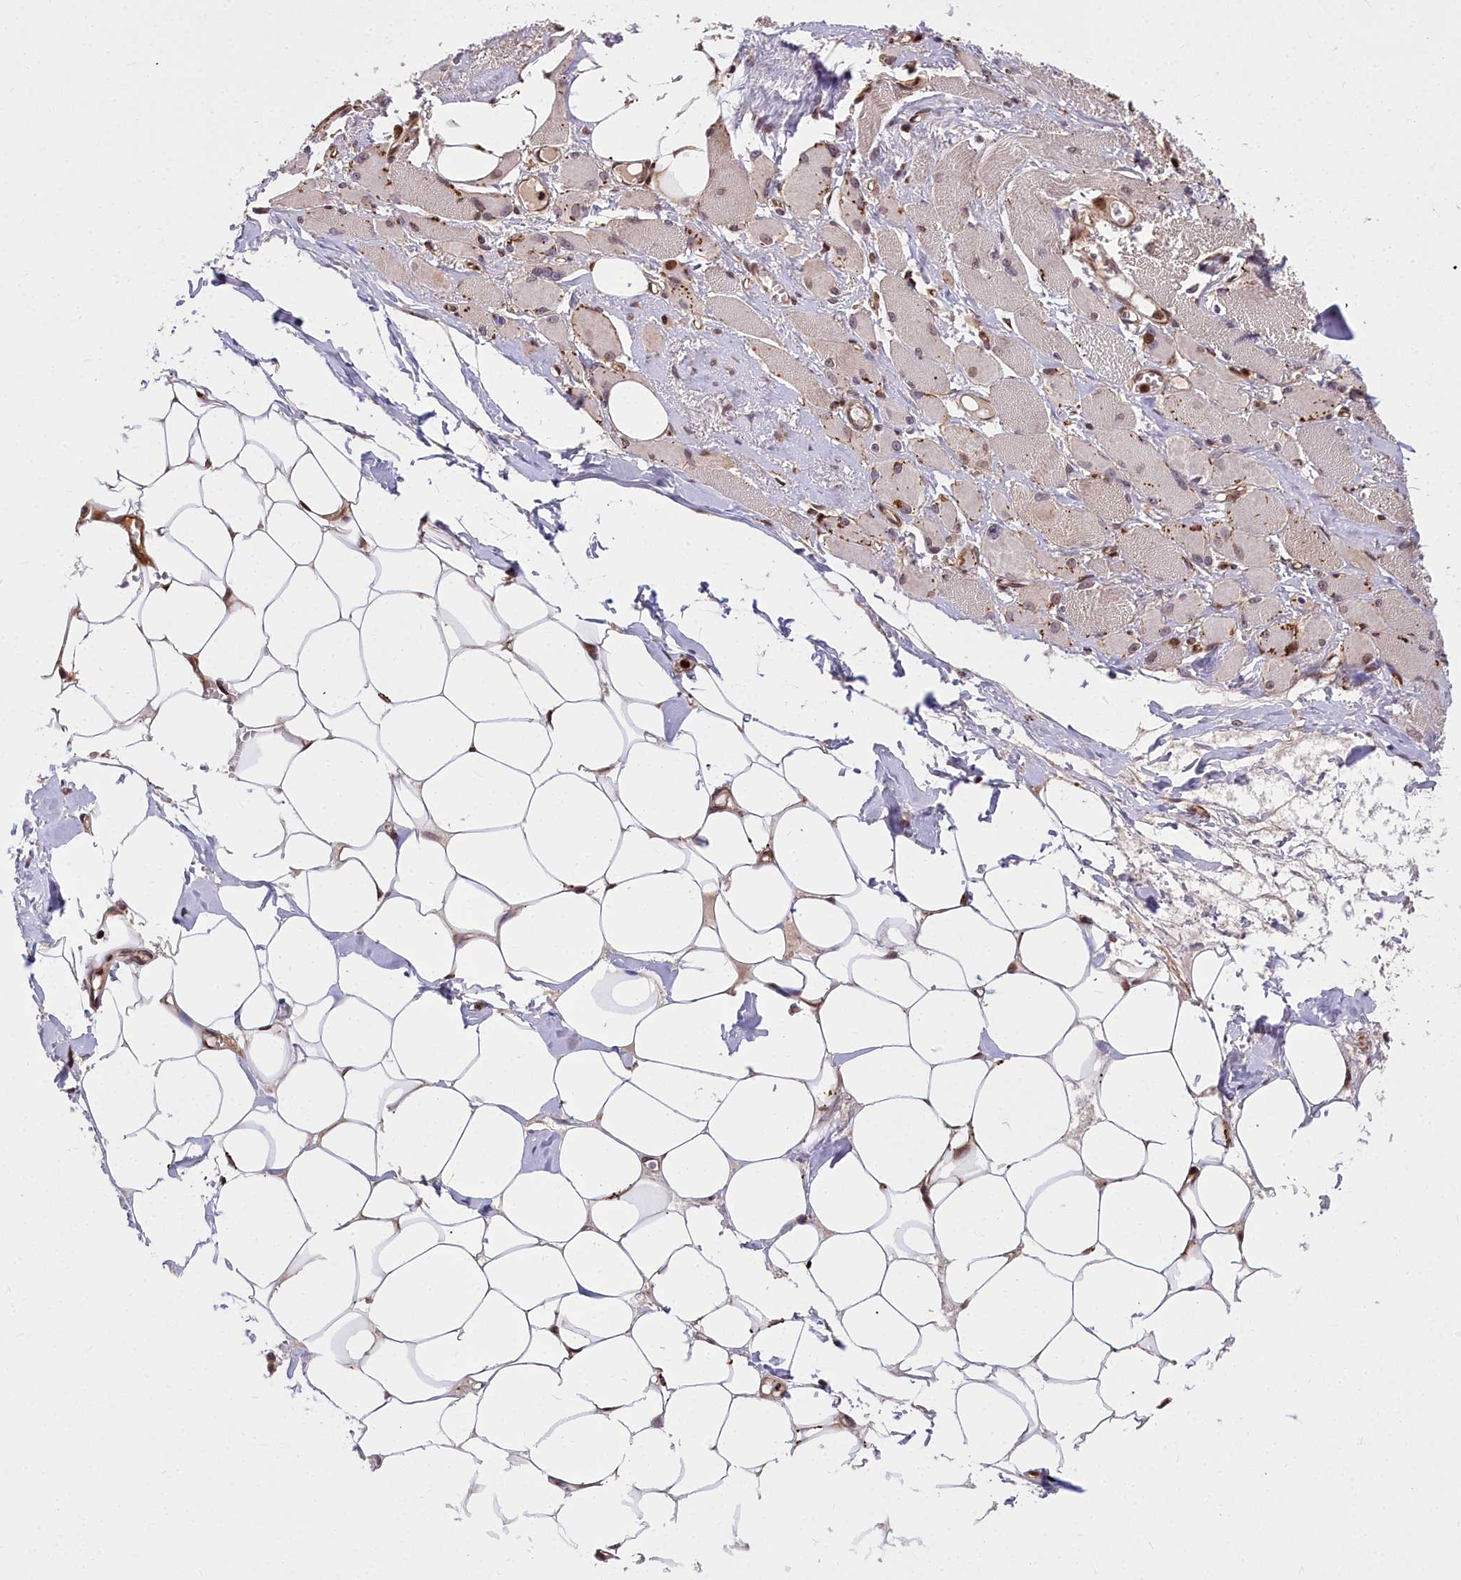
{"staining": {"intensity": "moderate", "quantity": "25%-75%", "location": "cytoplasmic/membranous"}, "tissue": "skeletal muscle", "cell_type": "Myocytes", "image_type": "normal", "snomed": [{"axis": "morphology", "description": "Normal tissue, NOS"}, {"axis": "morphology", "description": "Basal cell carcinoma"}, {"axis": "topography", "description": "Skeletal muscle"}], "caption": "Immunohistochemistry (IHC) image of unremarkable human skeletal muscle stained for a protein (brown), which reveals medium levels of moderate cytoplasmic/membranous positivity in about 25%-75% of myocytes.", "gene": "GLYATL3", "patient": {"sex": "female", "age": 64}}